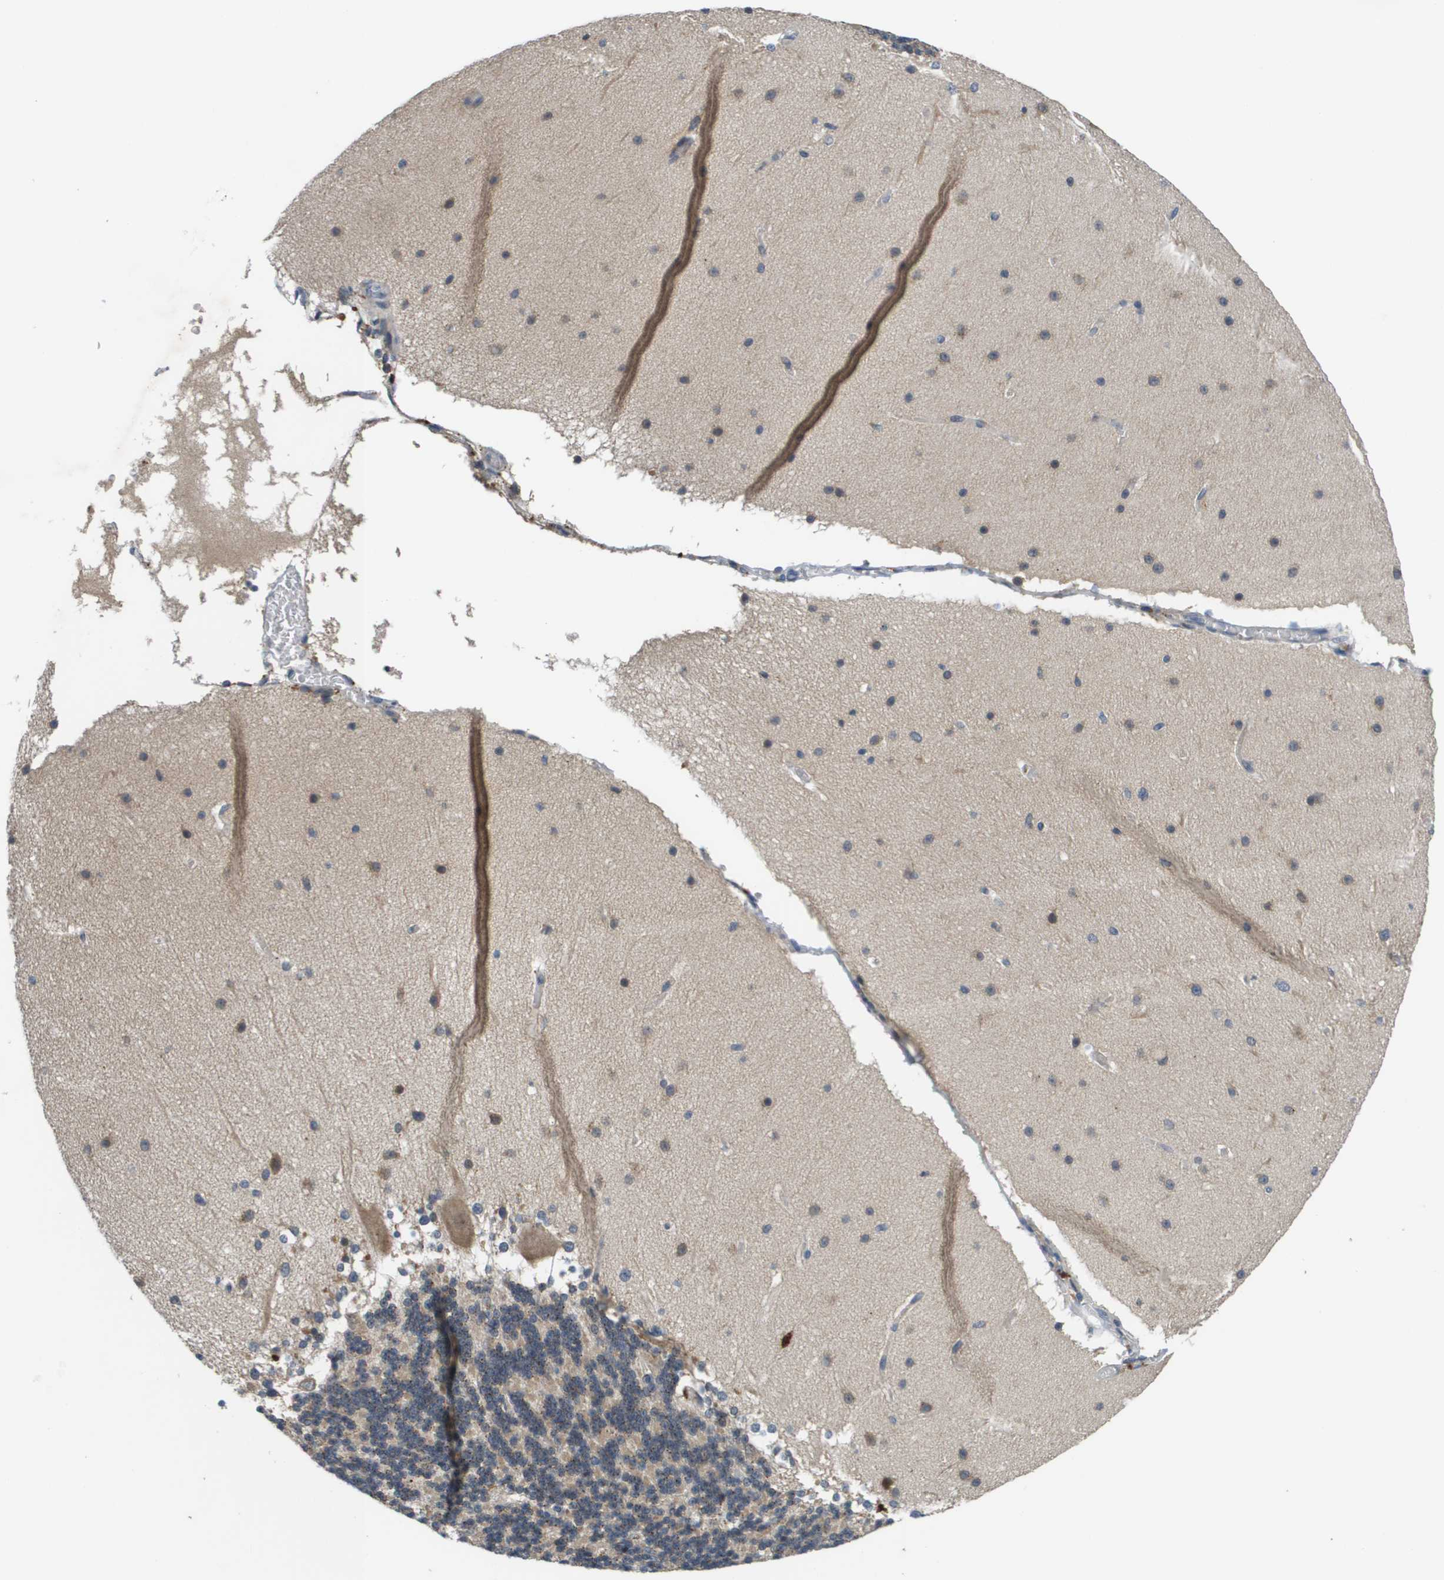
{"staining": {"intensity": "weak", "quantity": "<25%", "location": "cytoplasmic/membranous"}, "tissue": "cerebellum", "cell_type": "Cells in granular layer", "image_type": "normal", "snomed": [{"axis": "morphology", "description": "Normal tissue, NOS"}, {"axis": "topography", "description": "Cerebellum"}], "caption": "Micrograph shows no significant protein positivity in cells in granular layer of unremarkable cerebellum.", "gene": "SLC25A20", "patient": {"sex": "female", "age": 19}}